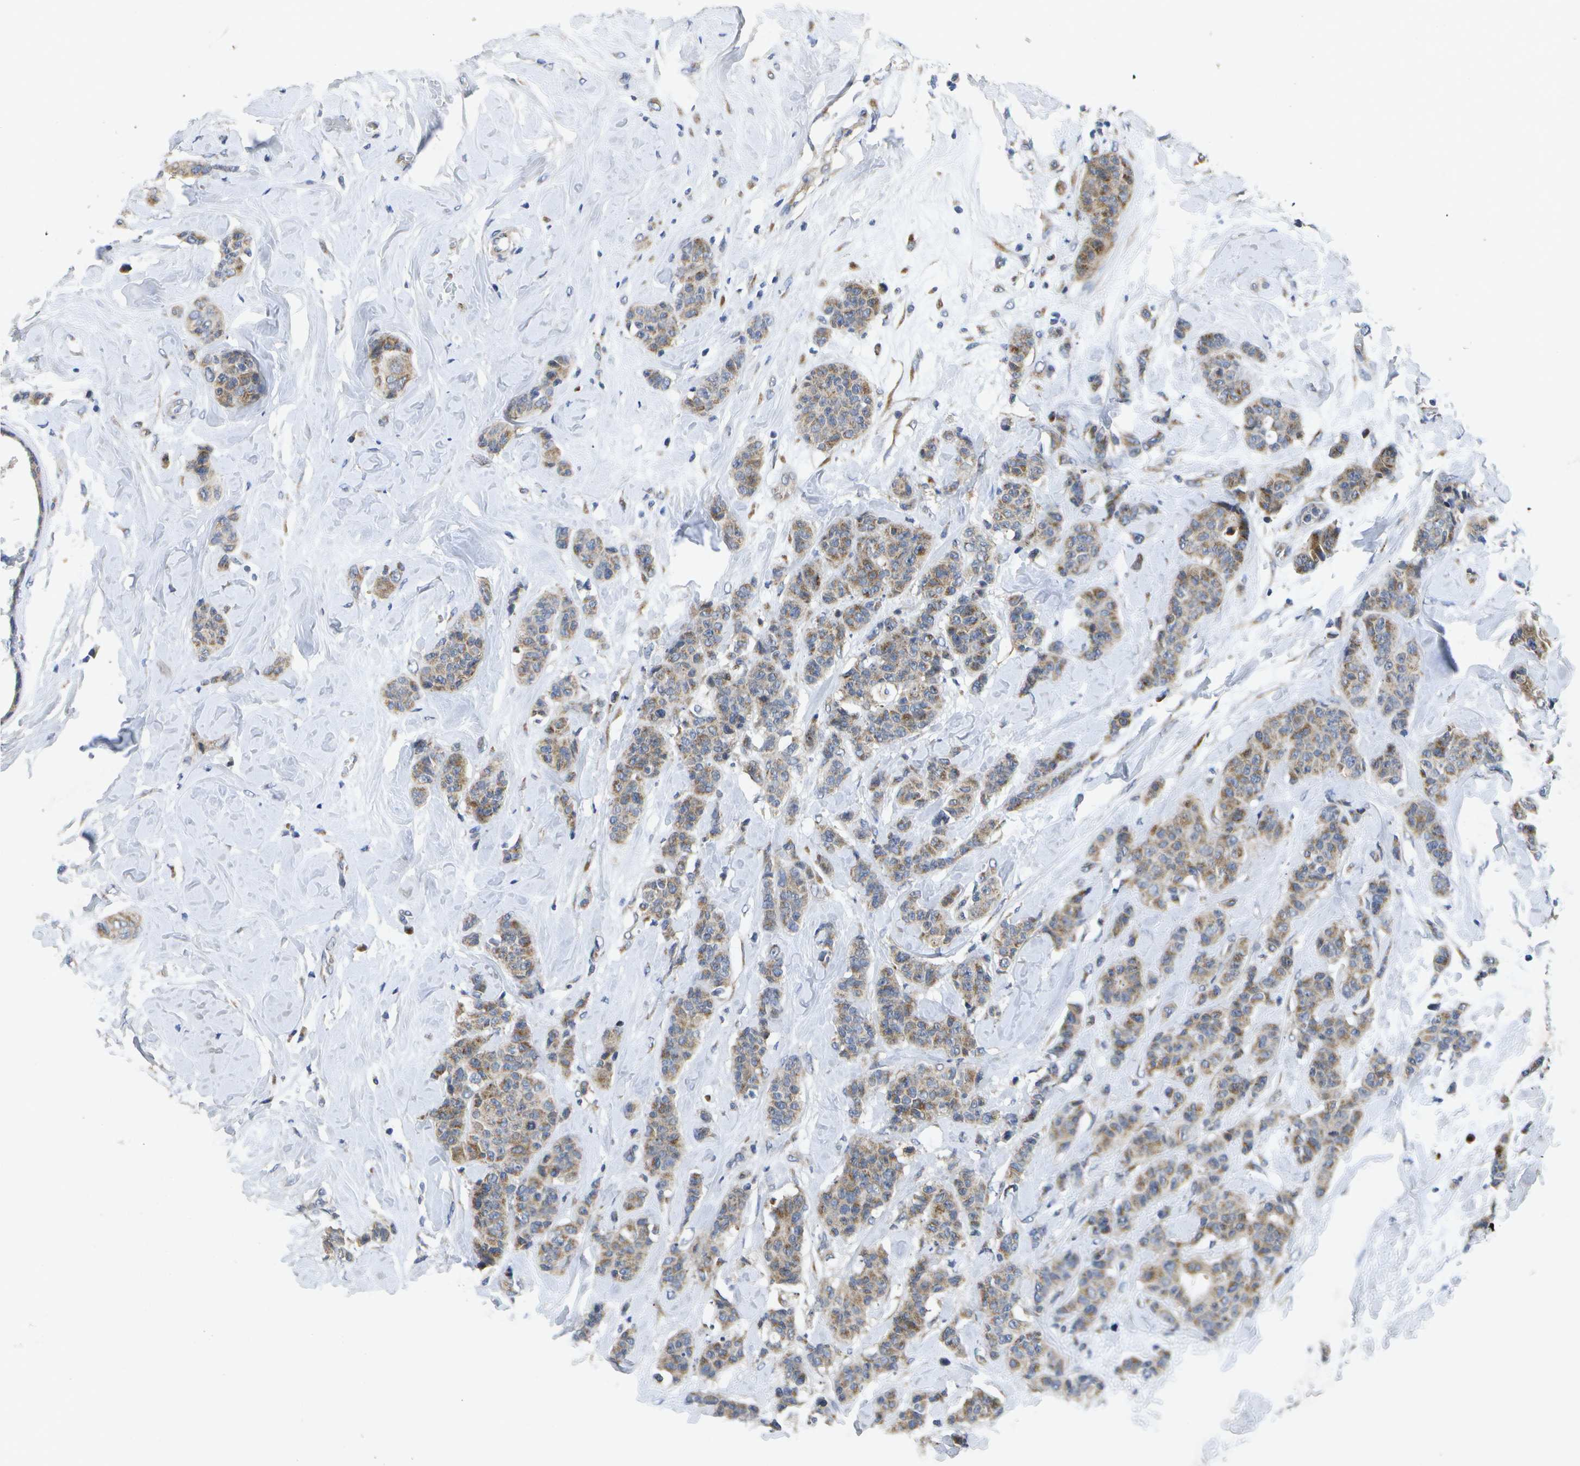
{"staining": {"intensity": "moderate", "quantity": ">75%", "location": "cytoplasmic/membranous"}, "tissue": "breast cancer", "cell_type": "Tumor cells", "image_type": "cancer", "snomed": [{"axis": "morphology", "description": "Normal tissue, NOS"}, {"axis": "morphology", "description": "Duct carcinoma"}, {"axis": "topography", "description": "Breast"}], "caption": "Protein expression analysis of human breast infiltrating ductal carcinoma reveals moderate cytoplasmic/membranous positivity in approximately >75% of tumor cells. The protein of interest is stained brown, and the nuclei are stained in blue (DAB (3,3'-diaminobenzidine) IHC with brightfield microscopy, high magnification).", "gene": "KDELR1", "patient": {"sex": "female", "age": 40}}